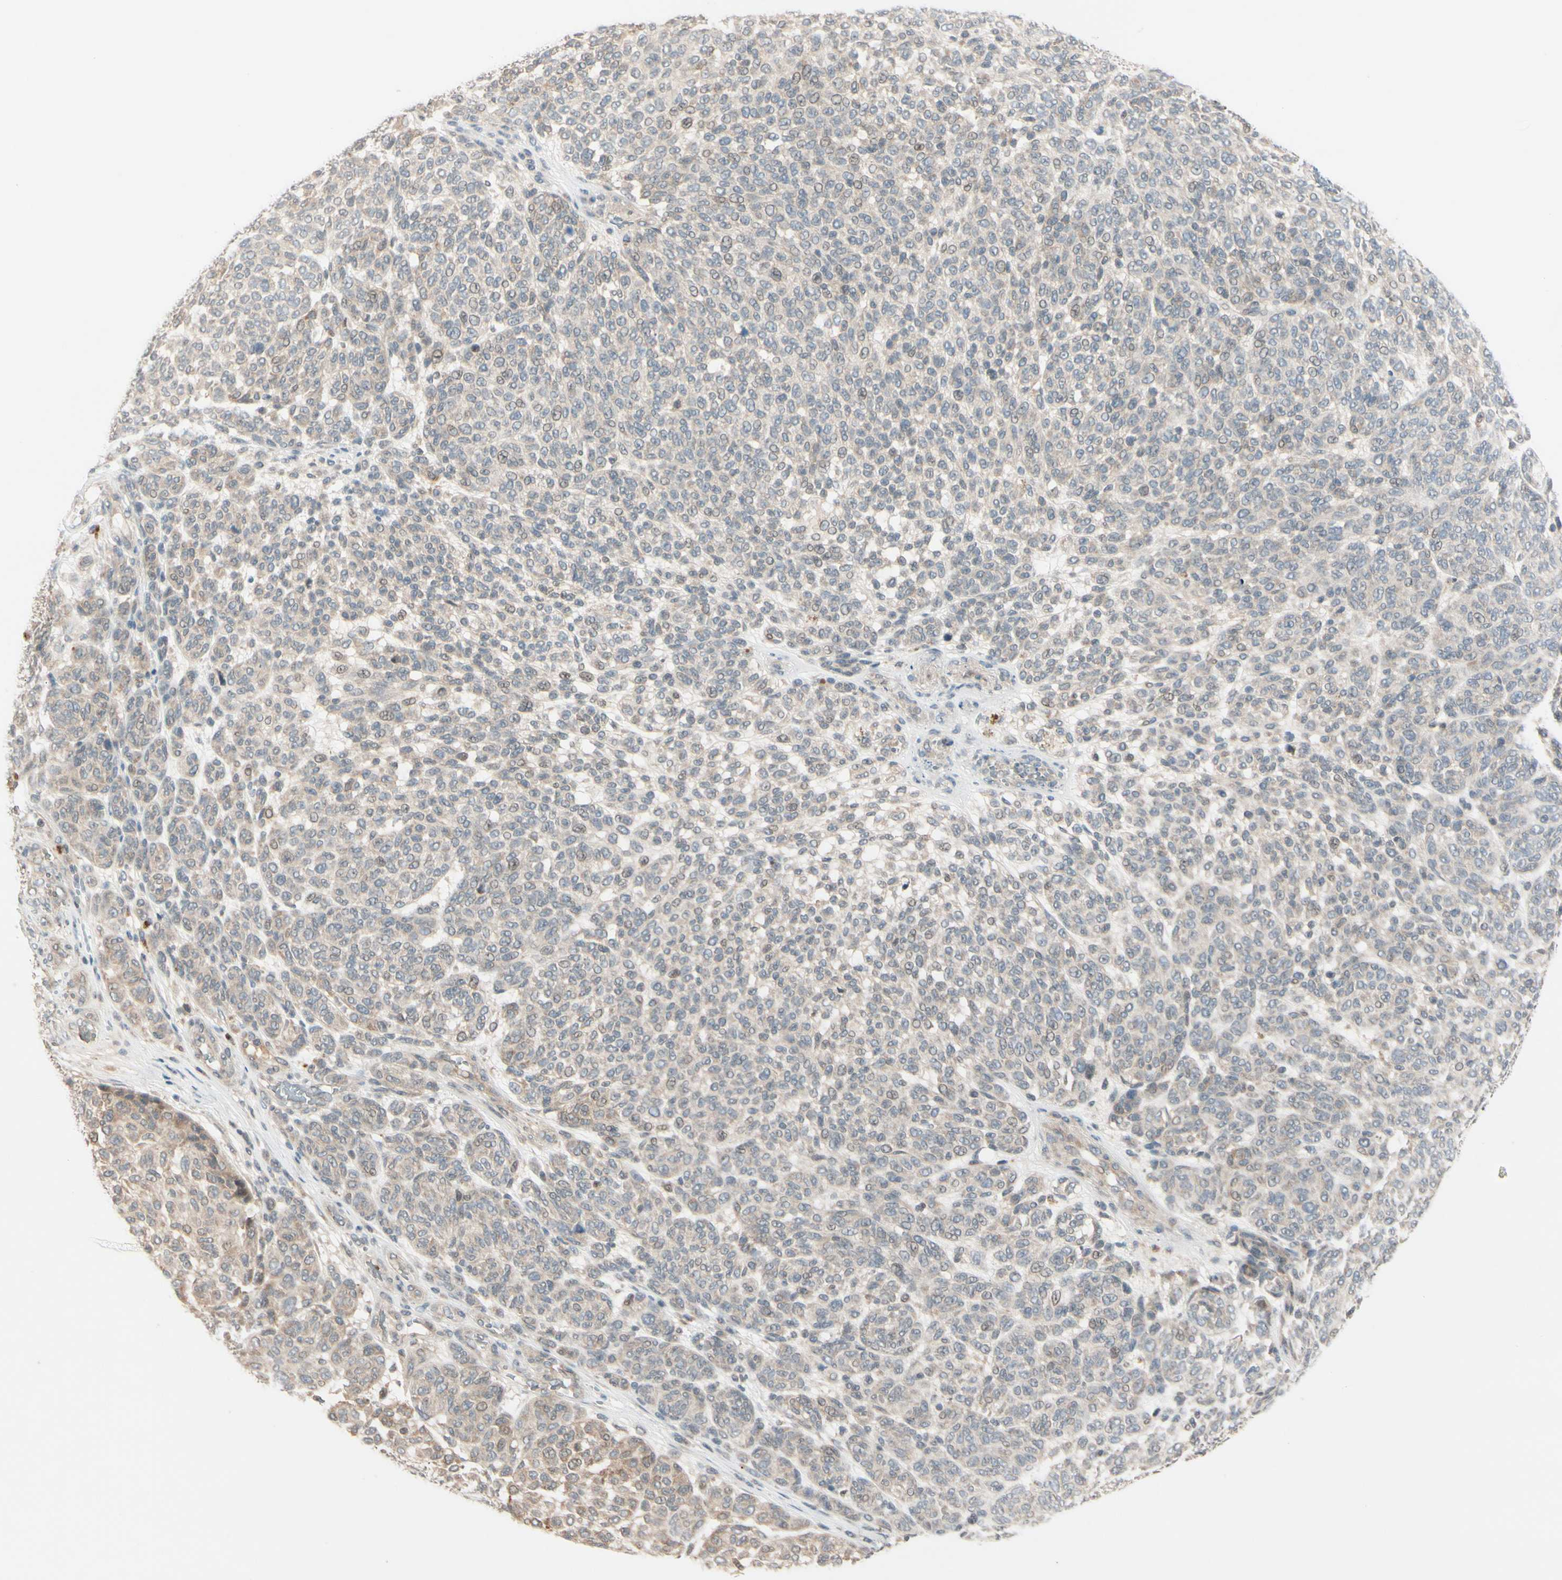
{"staining": {"intensity": "negative", "quantity": "none", "location": "none"}, "tissue": "melanoma", "cell_type": "Tumor cells", "image_type": "cancer", "snomed": [{"axis": "morphology", "description": "Malignant melanoma, NOS"}, {"axis": "topography", "description": "Skin"}], "caption": "The micrograph displays no staining of tumor cells in melanoma.", "gene": "FGF10", "patient": {"sex": "male", "age": 59}}